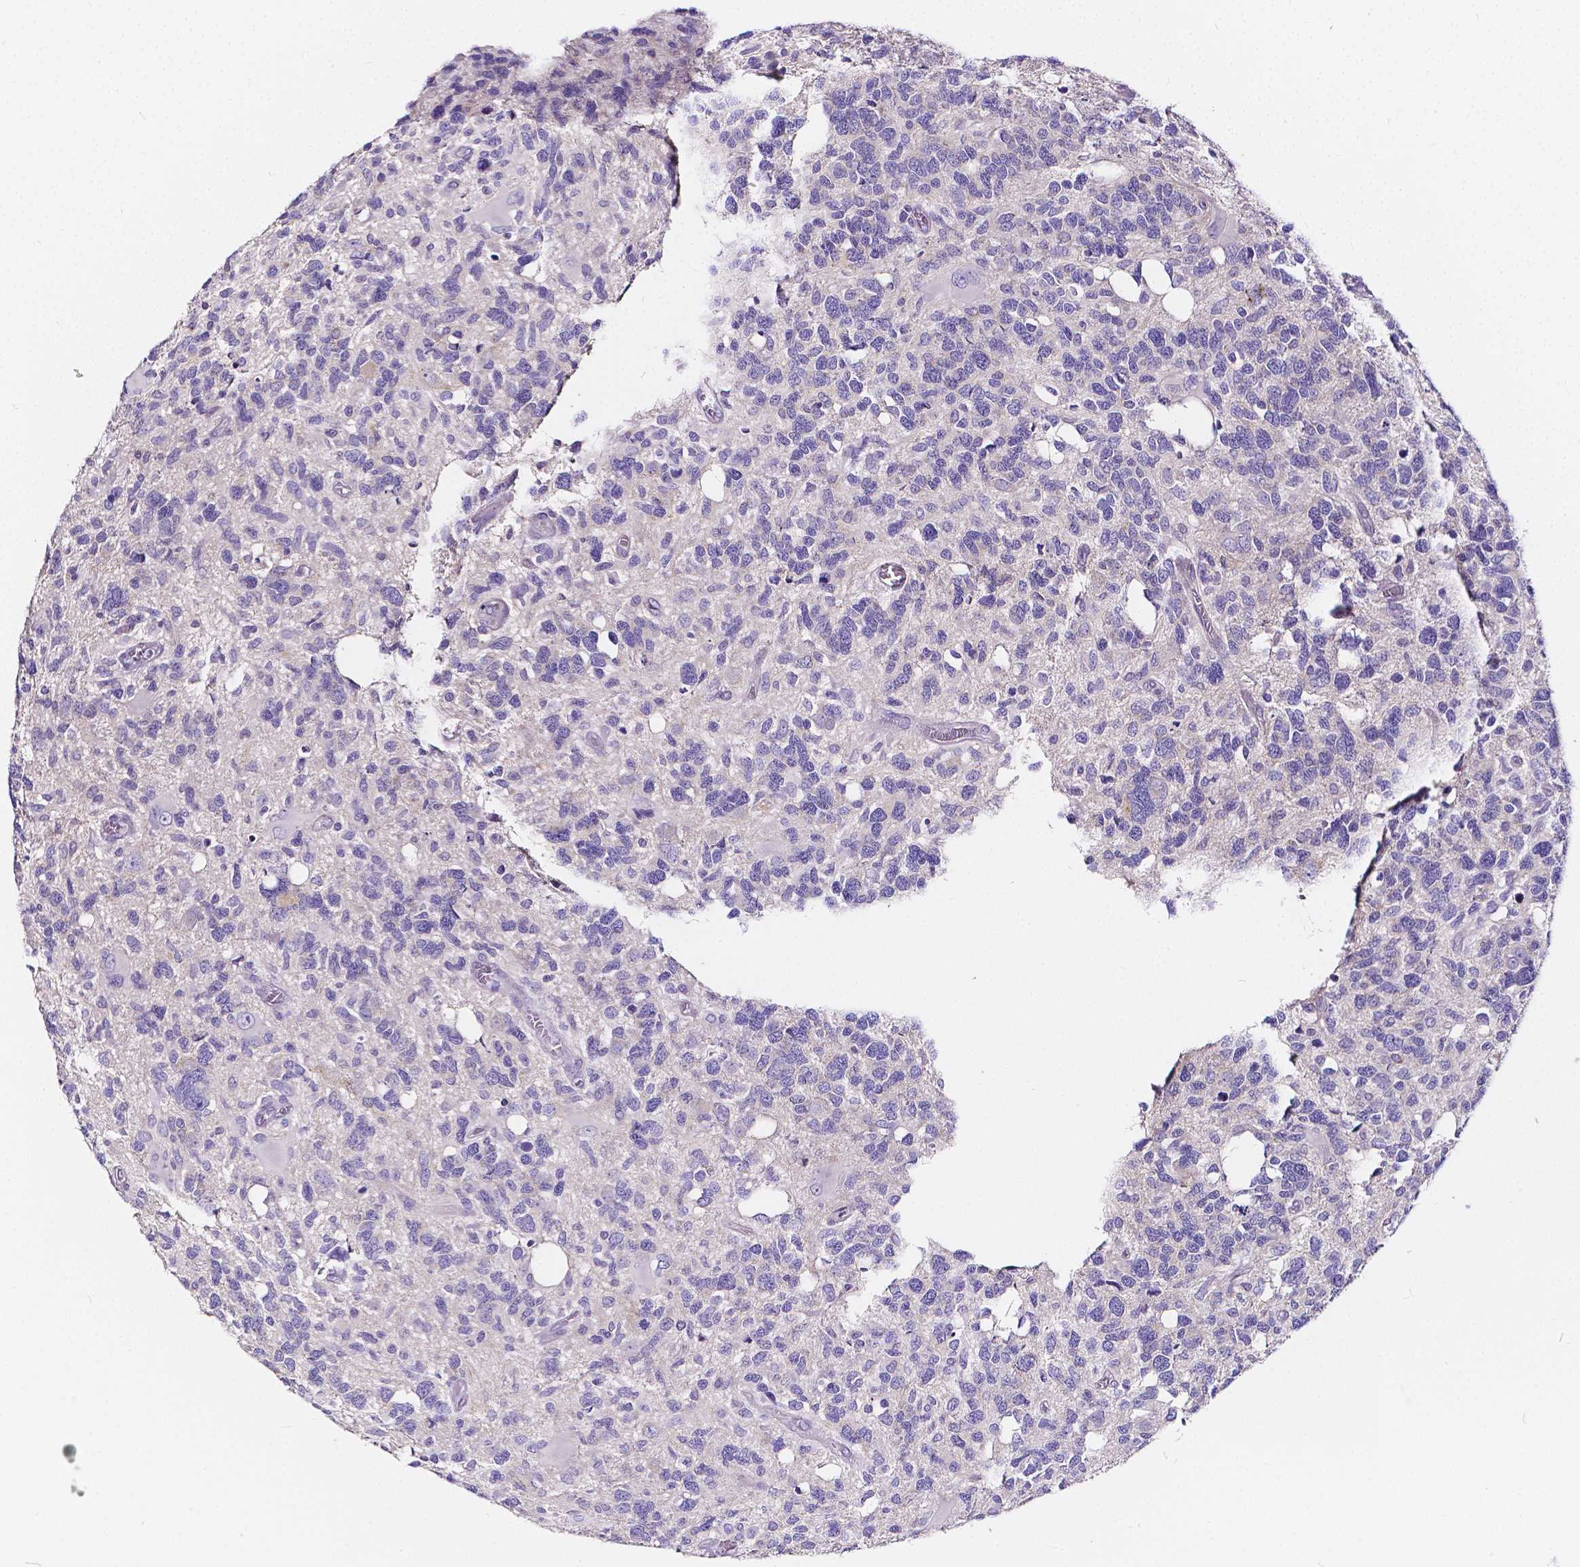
{"staining": {"intensity": "negative", "quantity": "none", "location": "none"}, "tissue": "glioma", "cell_type": "Tumor cells", "image_type": "cancer", "snomed": [{"axis": "morphology", "description": "Glioma, malignant, High grade"}, {"axis": "topography", "description": "Brain"}], "caption": "Immunohistochemistry micrograph of high-grade glioma (malignant) stained for a protein (brown), which exhibits no staining in tumor cells.", "gene": "CLSTN2", "patient": {"sex": "male", "age": 49}}